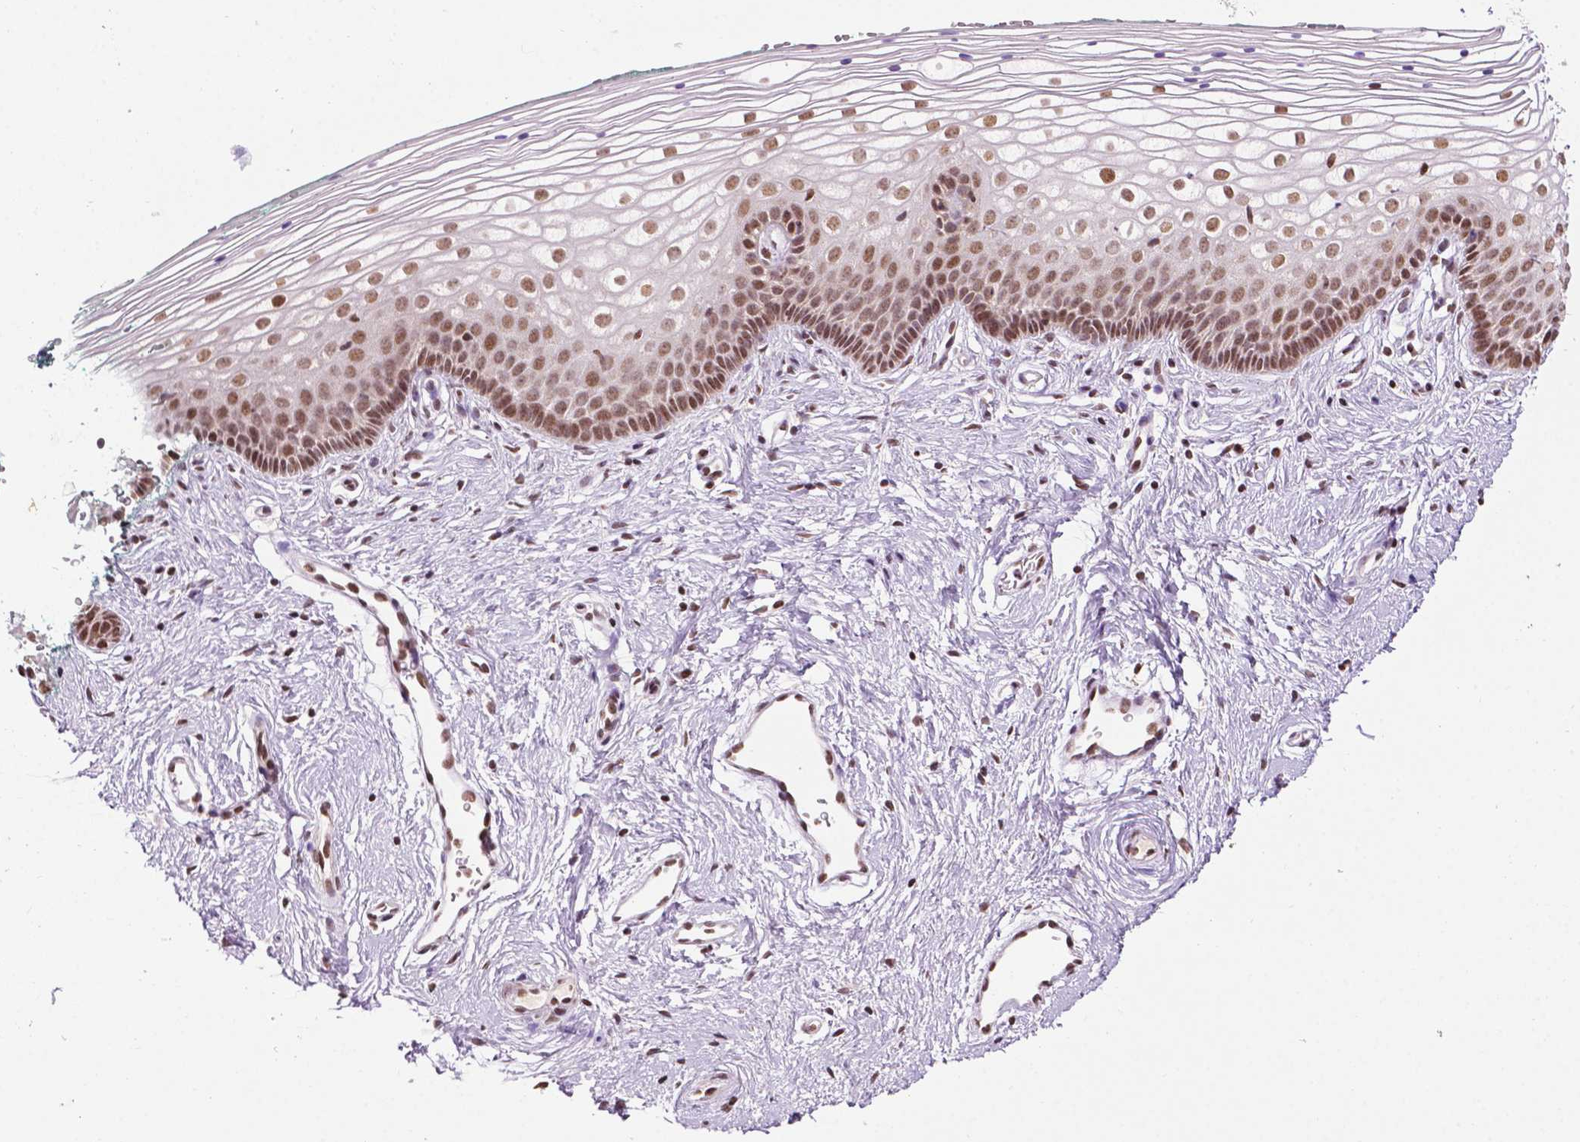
{"staining": {"intensity": "moderate", "quantity": ">75%", "location": "nuclear"}, "tissue": "vagina", "cell_type": "Squamous epithelial cells", "image_type": "normal", "snomed": [{"axis": "morphology", "description": "Normal tissue, NOS"}, {"axis": "topography", "description": "Vagina"}], "caption": "Immunohistochemistry of normal vagina displays medium levels of moderate nuclear positivity in about >75% of squamous epithelial cells.", "gene": "COL23A1", "patient": {"sex": "female", "age": 36}}